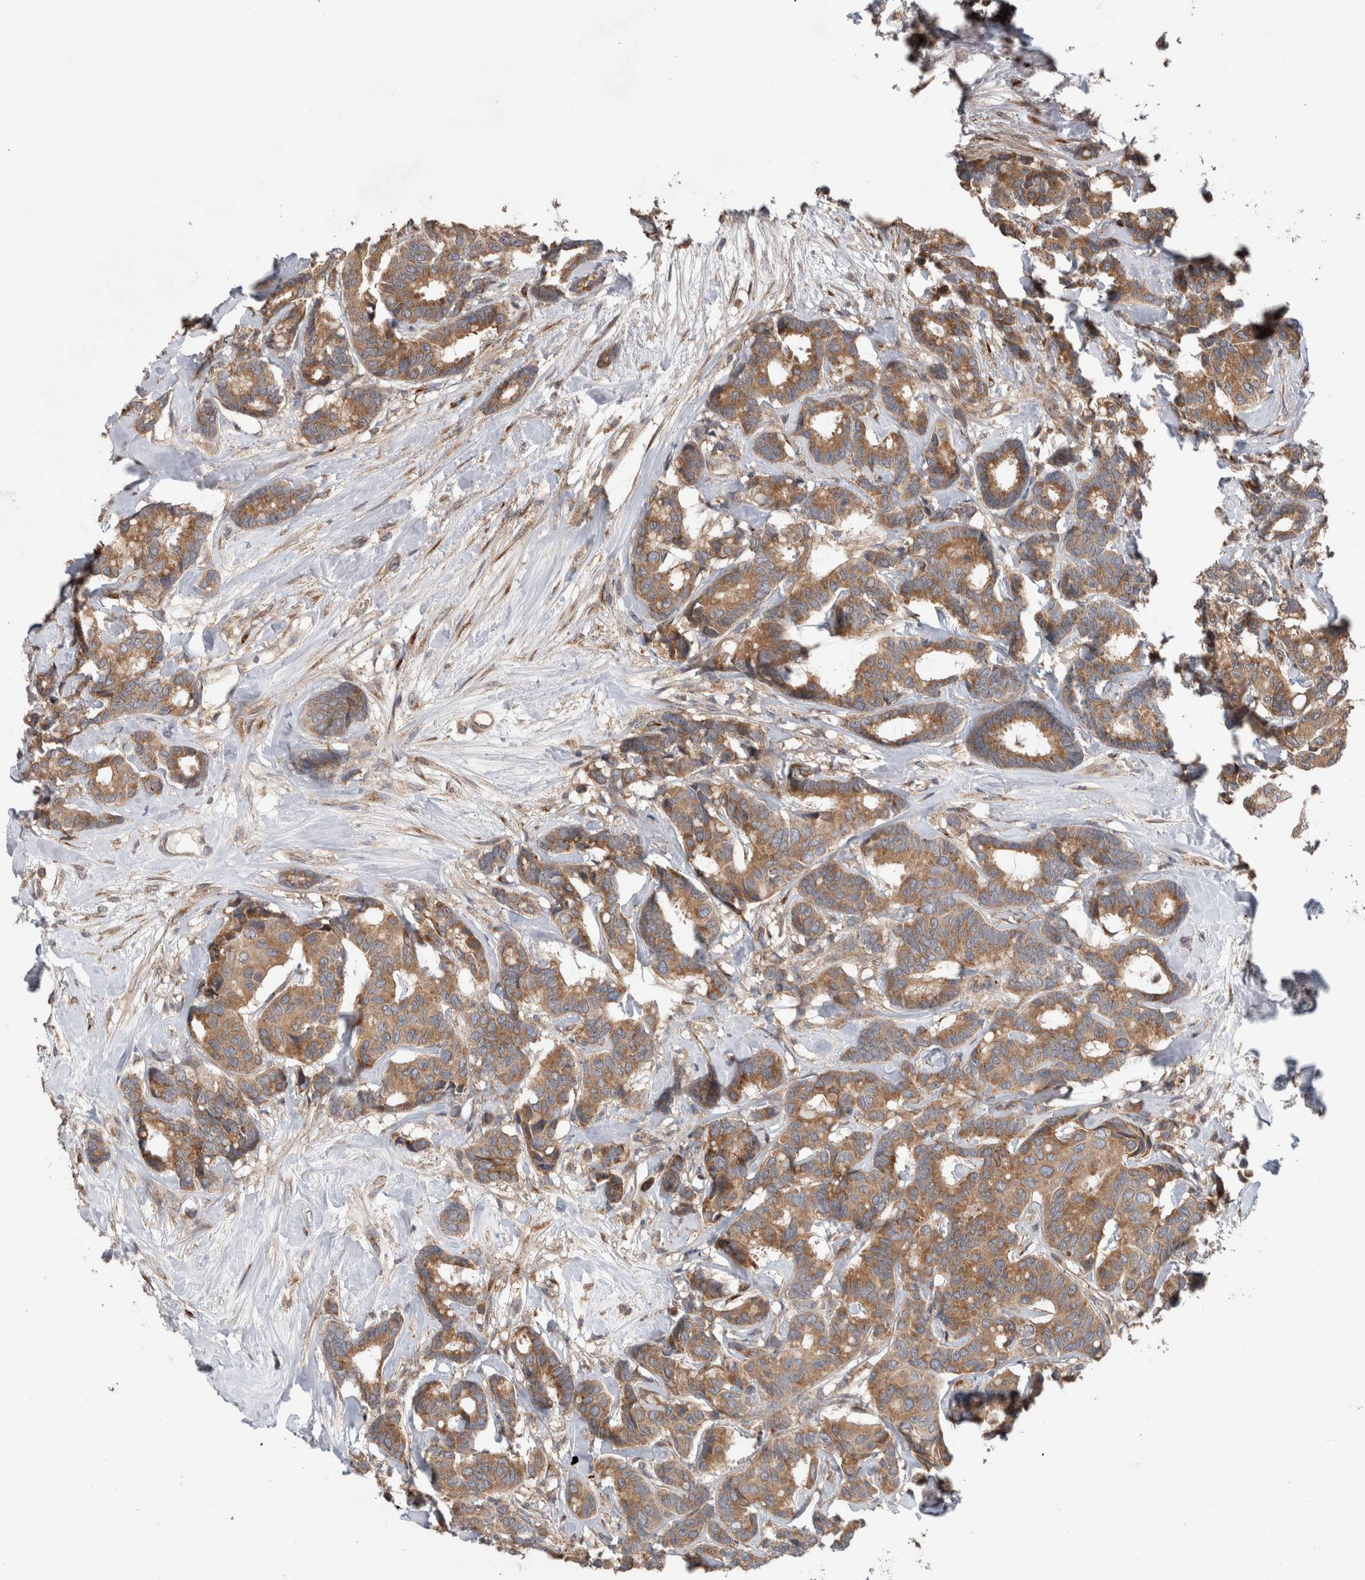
{"staining": {"intensity": "moderate", "quantity": ">75%", "location": "cytoplasmic/membranous"}, "tissue": "breast cancer", "cell_type": "Tumor cells", "image_type": "cancer", "snomed": [{"axis": "morphology", "description": "Duct carcinoma"}, {"axis": "topography", "description": "Breast"}], "caption": "This image demonstrates breast cancer (invasive ductal carcinoma) stained with immunohistochemistry (IHC) to label a protein in brown. The cytoplasmic/membranous of tumor cells show moderate positivity for the protein. Nuclei are counter-stained blue.", "gene": "TRIM5", "patient": {"sex": "female", "age": 87}}